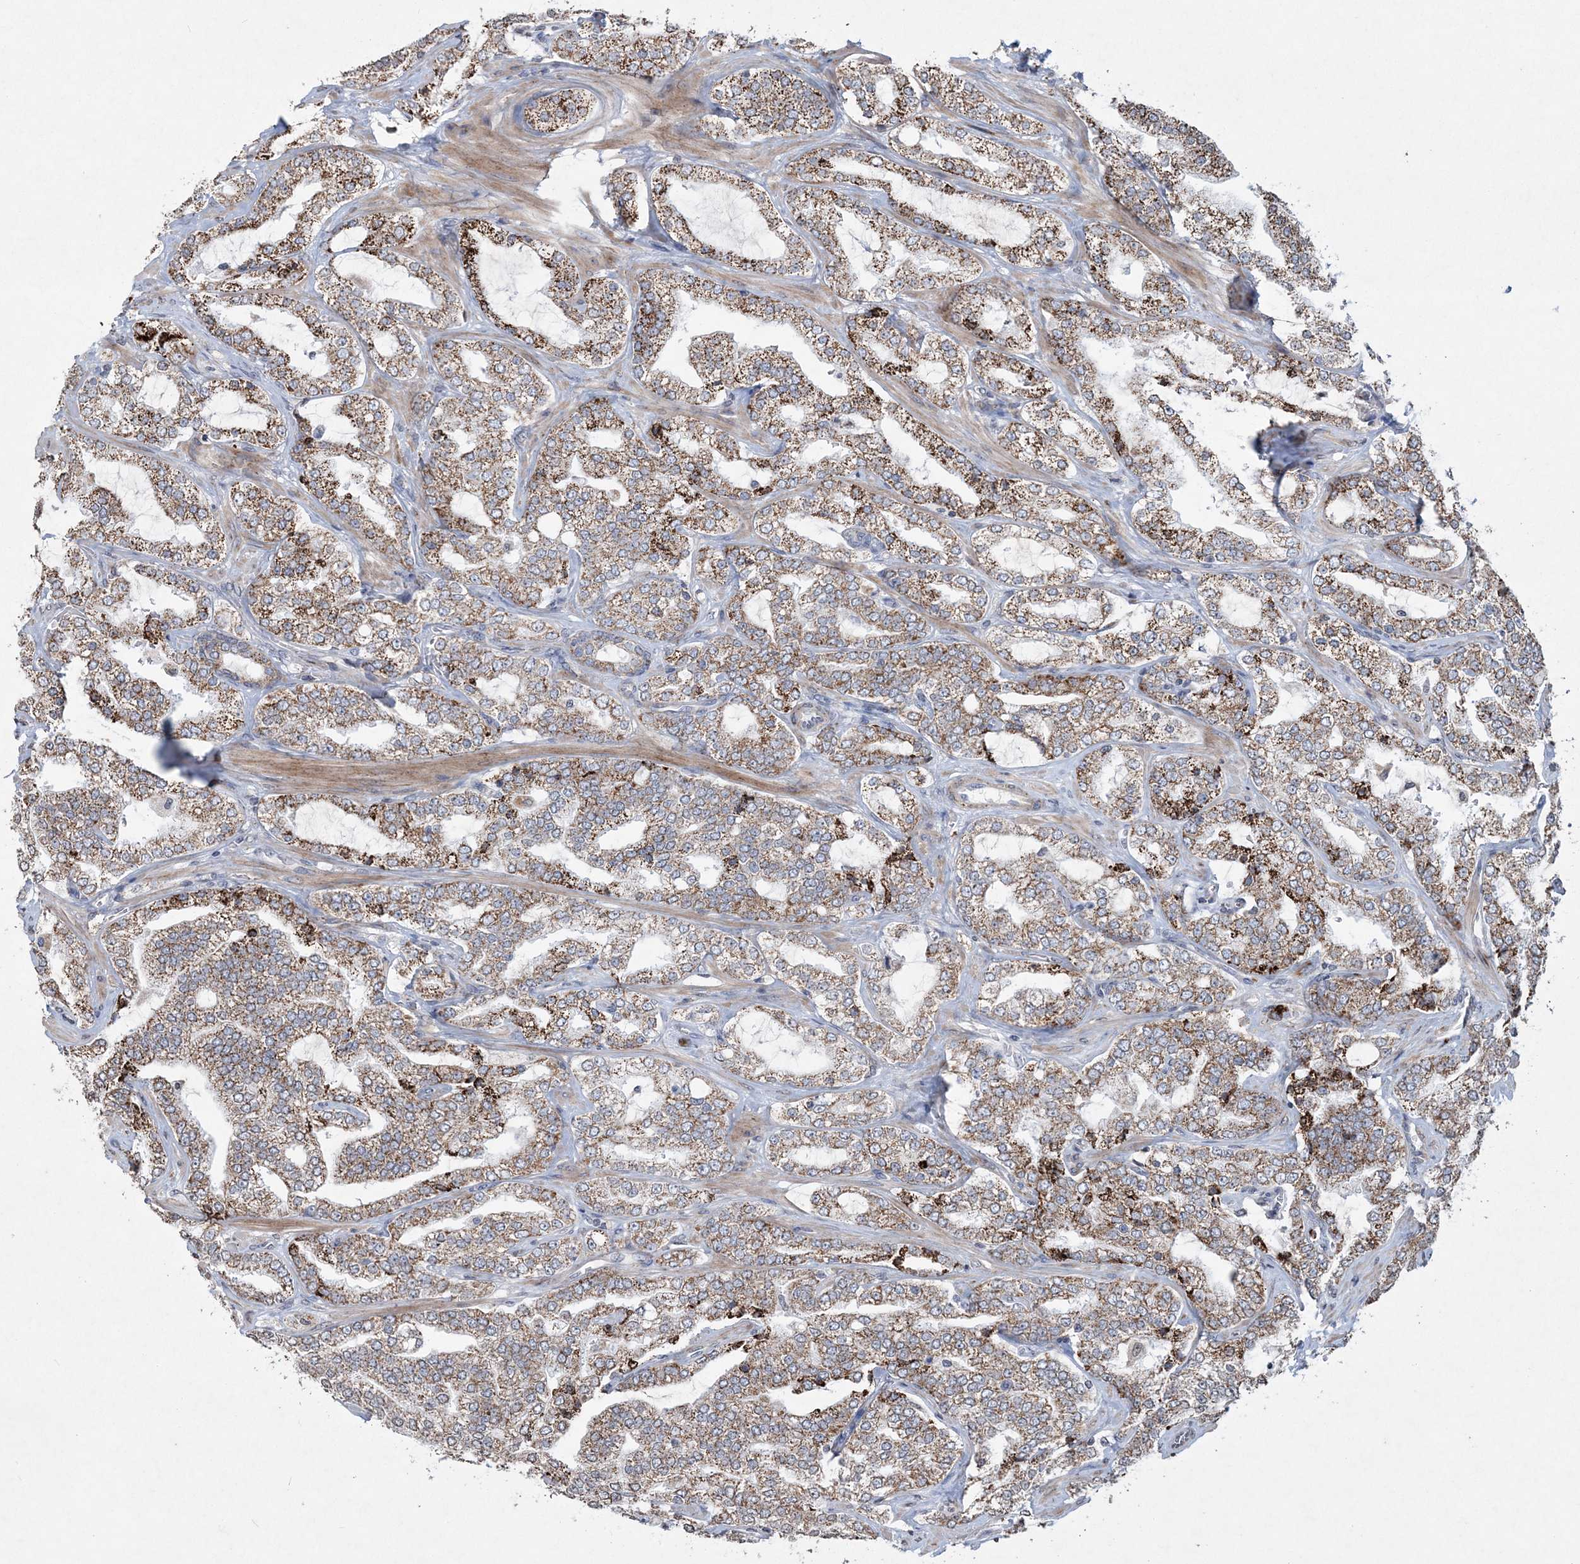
{"staining": {"intensity": "strong", "quantity": "25%-75%", "location": "cytoplasmic/membranous"}, "tissue": "prostate cancer", "cell_type": "Tumor cells", "image_type": "cancer", "snomed": [{"axis": "morphology", "description": "Adenocarcinoma, High grade"}, {"axis": "topography", "description": "Prostate"}], "caption": "Protein expression analysis of human prostate adenocarcinoma (high-grade) reveals strong cytoplasmic/membranous staining in approximately 25%-75% of tumor cells.", "gene": "TTC7A", "patient": {"sex": "male", "age": 64}}